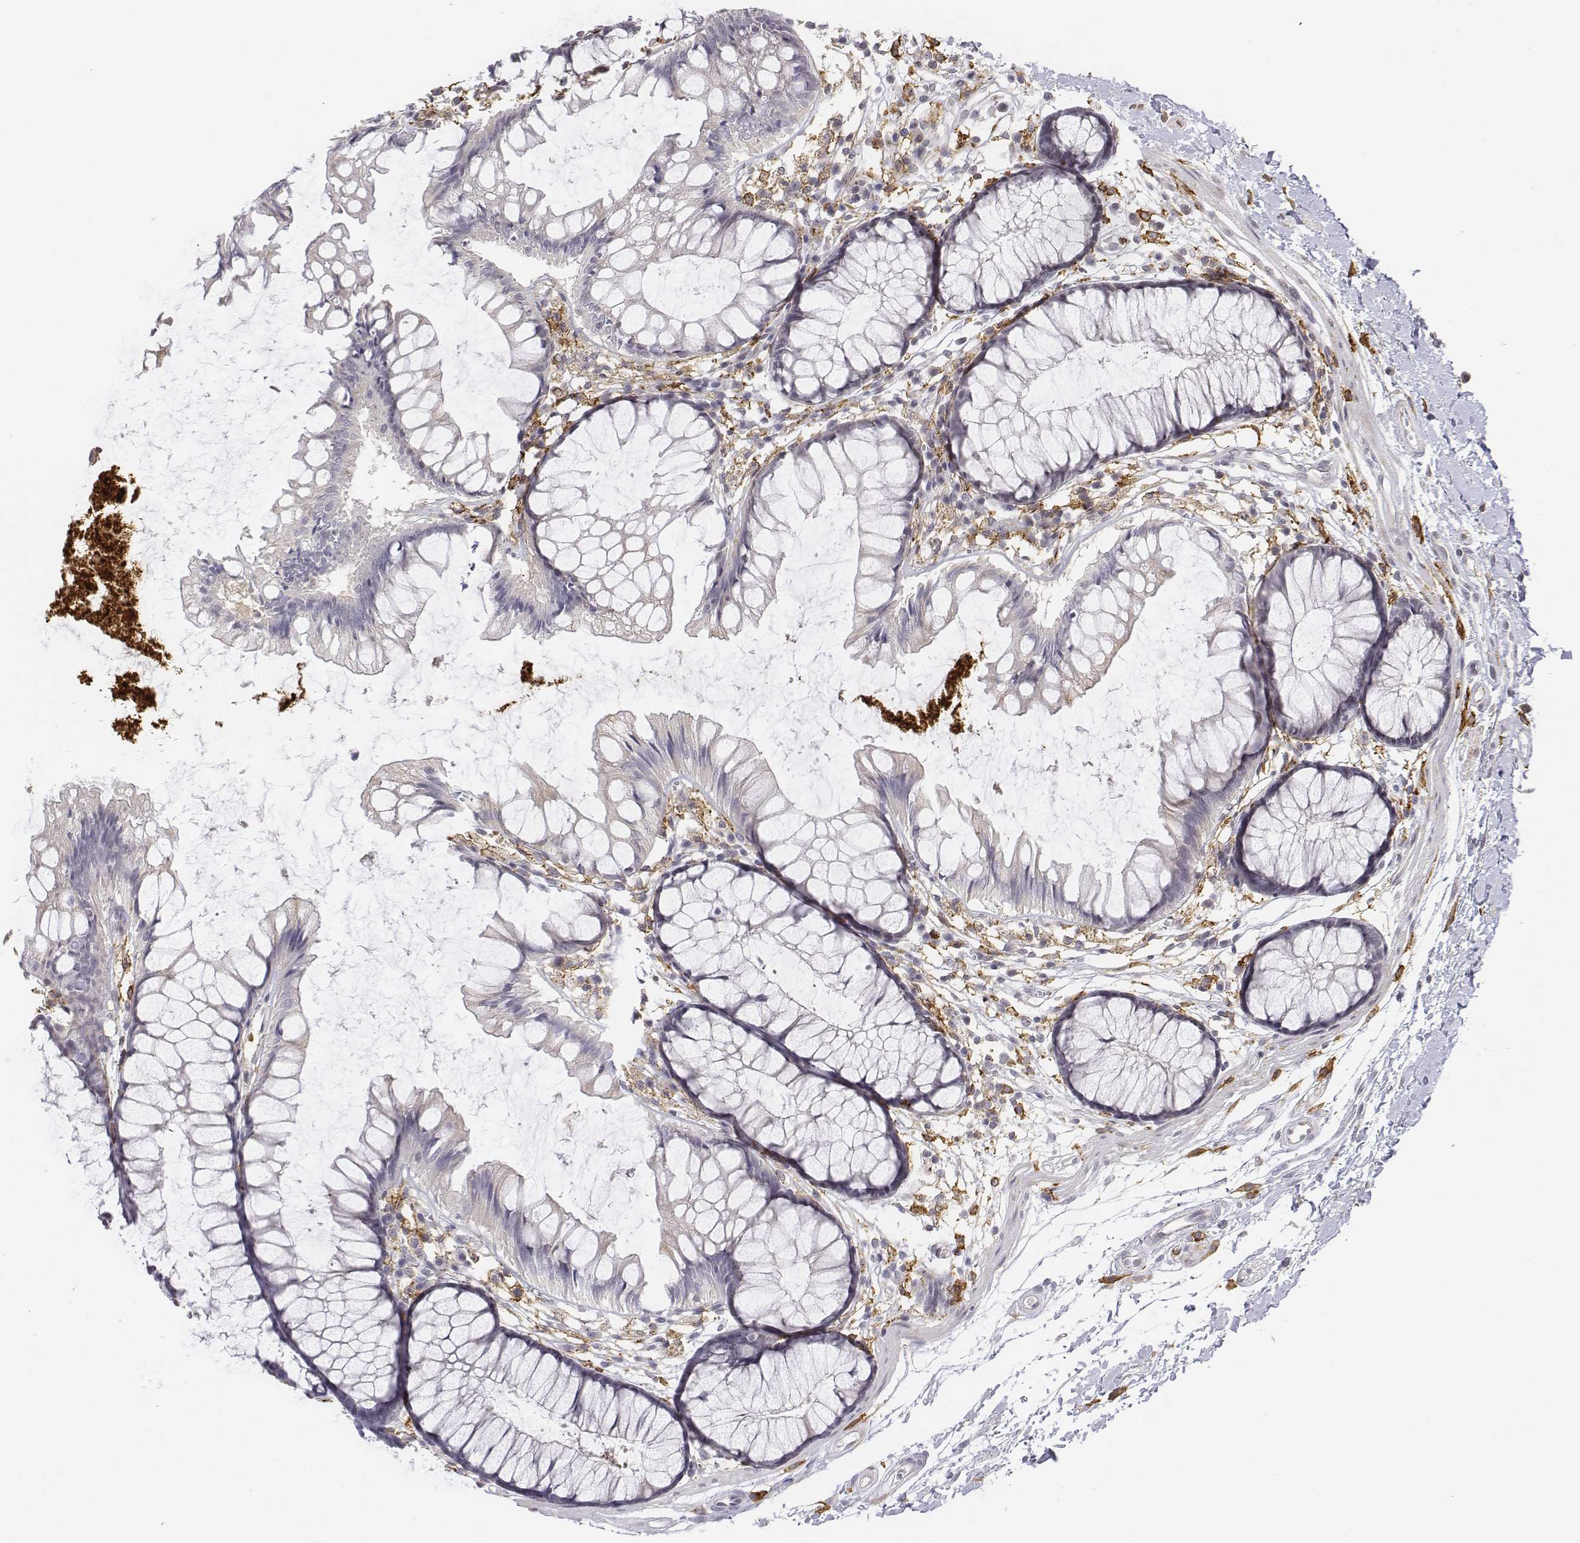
{"staining": {"intensity": "negative", "quantity": "none", "location": "none"}, "tissue": "colon", "cell_type": "Endothelial cells", "image_type": "normal", "snomed": [{"axis": "morphology", "description": "Normal tissue, NOS"}, {"axis": "morphology", "description": "Adenocarcinoma, NOS"}, {"axis": "topography", "description": "Colon"}], "caption": "This is an immunohistochemistry (IHC) image of unremarkable colon. There is no staining in endothelial cells.", "gene": "CD14", "patient": {"sex": "male", "age": 65}}